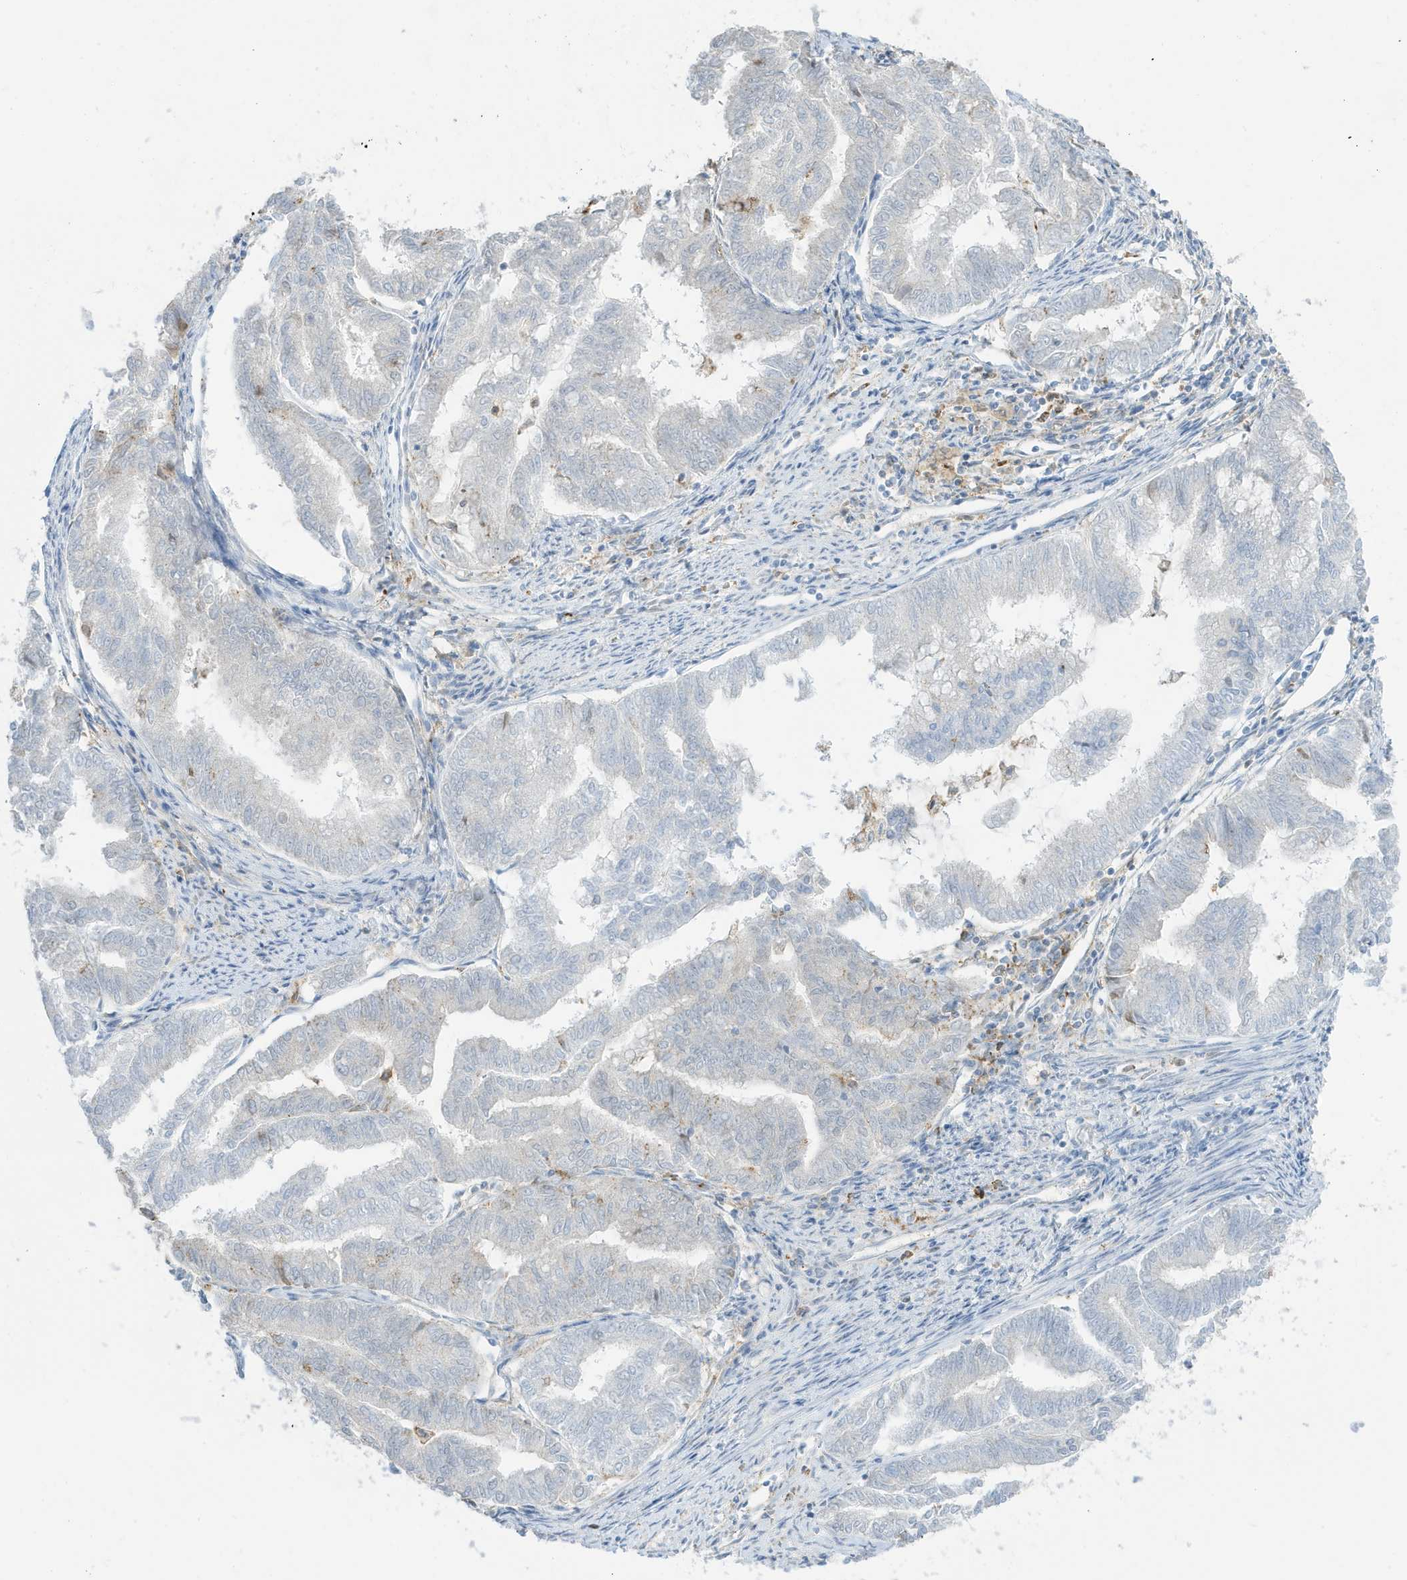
{"staining": {"intensity": "negative", "quantity": "none", "location": "none"}, "tissue": "endometrial cancer", "cell_type": "Tumor cells", "image_type": "cancer", "snomed": [{"axis": "morphology", "description": "Adenocarcinoma, NOS"}, {"axis": "topography", "description": "Endometrium"}], "caption": "Immunohistochemical staining of adenocarcinoma (endometrial) shows no significant expression in tumor cells.", "gene": "GCA", "patient": {"sex": "female", "age": 79}}